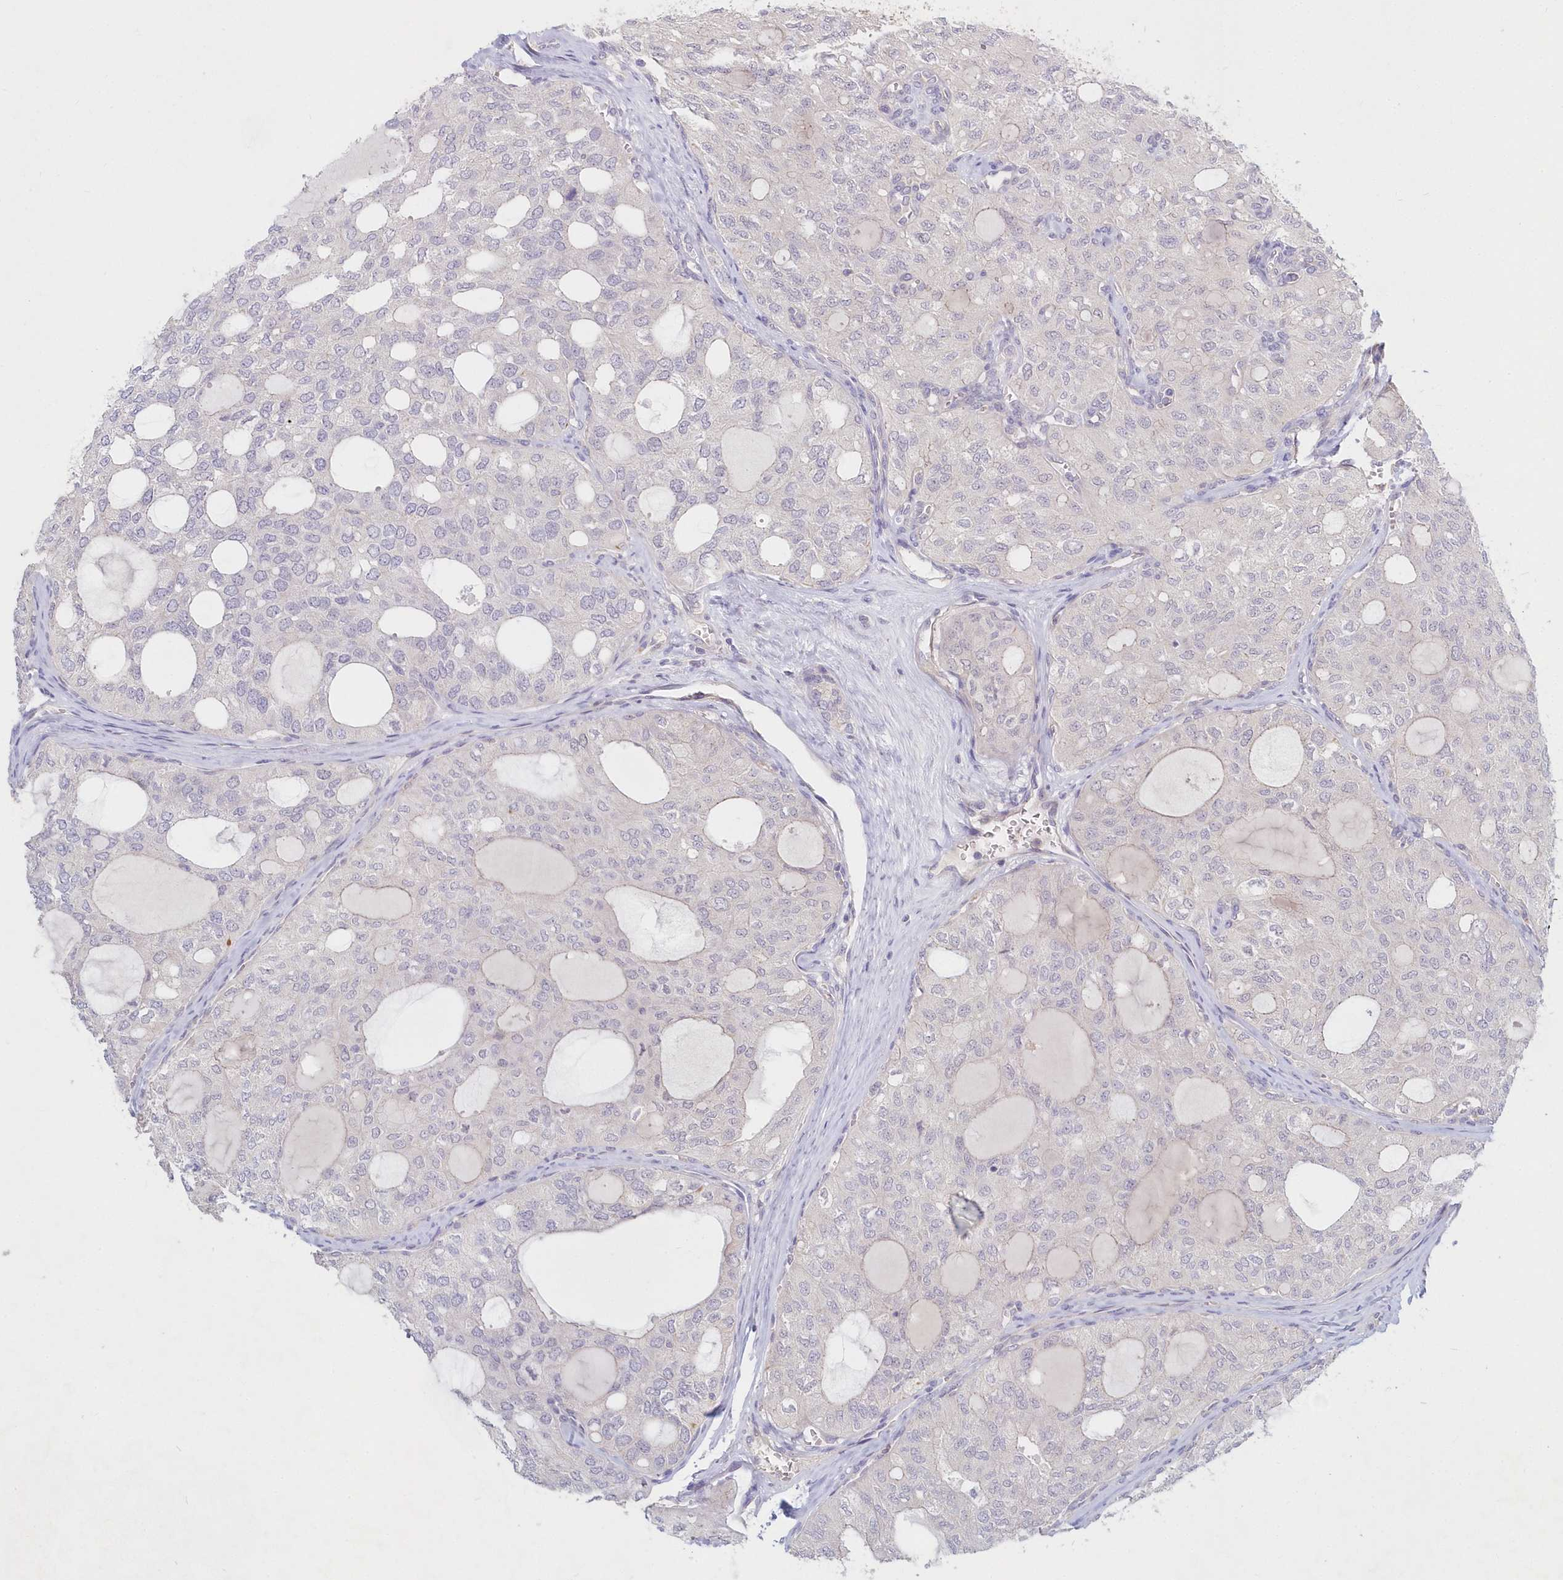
{"staining": {"intensity": "negative", "quantity": "none", "location": "none"}, "tissue": "thyroid cancer", "cell_type": "Tumor cells", "image_type": "cancer", "snomed": [{"axis": "morphology", "description": "Follicular adenoma carcinoma, NOS"}, {"axis": "topography", "description": "Thyroid gland"}], "caption": "Tumor cells show no significant staining in follicular adenoma carcinoma (thyroid).", "gene": "KATNA1", "patient": {"sex": "male", "age": 75}}